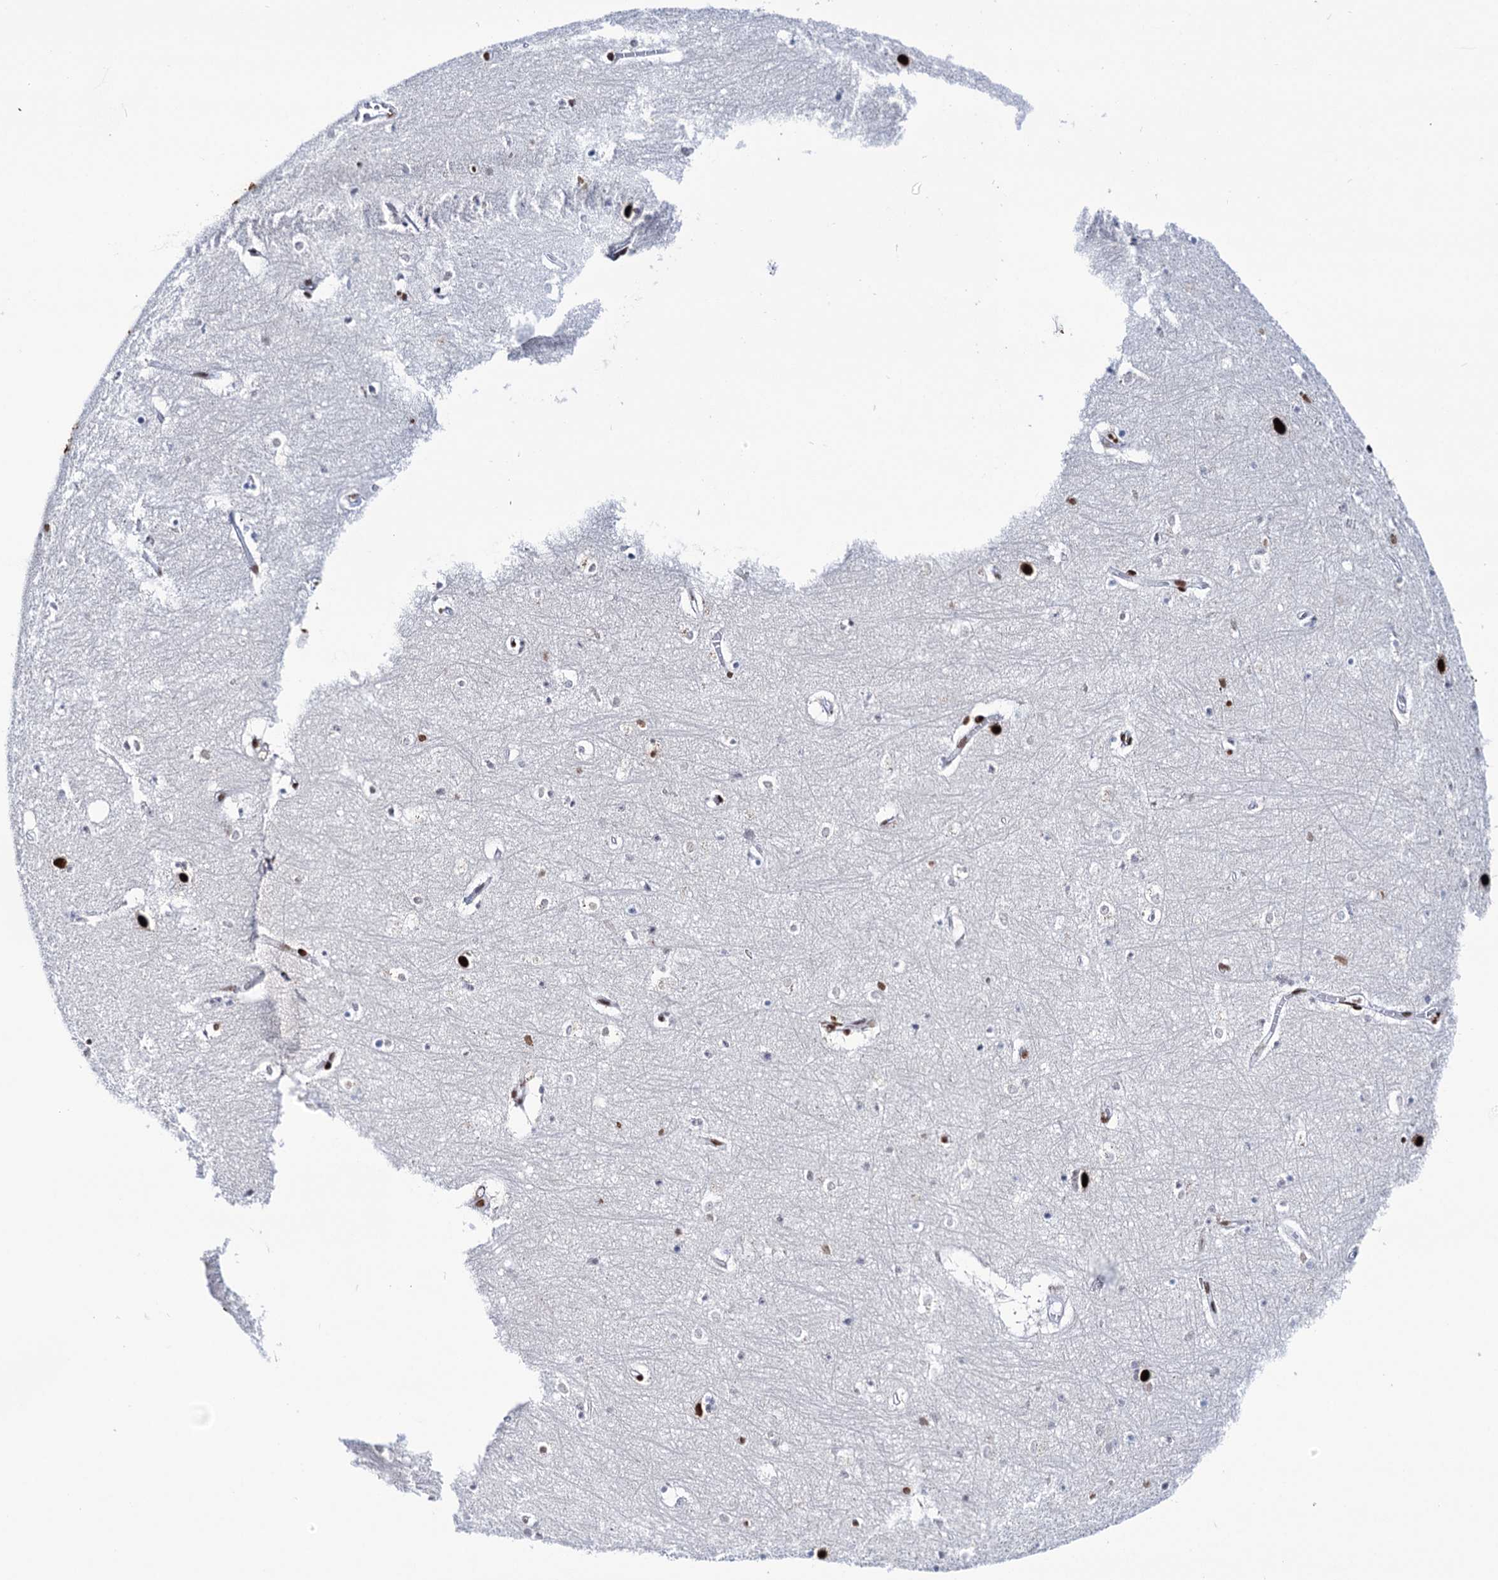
{"staining": {"intensity": "moderate", "quantity": "25%-75%", "location": "nuclear"}, "tissue": "hippocampus", "cell_type": "Glial cells", "image_type": "normal", "snomed": [{"axis": "morphology", "description": "Normal tissue, NOS"}, {"axis": "topography", "description": "Hippocampus"}], "caption": "Brown immunohistochemical staining in unremarkable human hippocampus shows moderate nuclear staining in about 25%-75% of glial cells. (DAB (3,3'-diaminobenzidine) IHC, brown staining for protein, blue staining for nuclei).", "gene": "MATR3", "patient": {"sex": "female", "age": 64}}